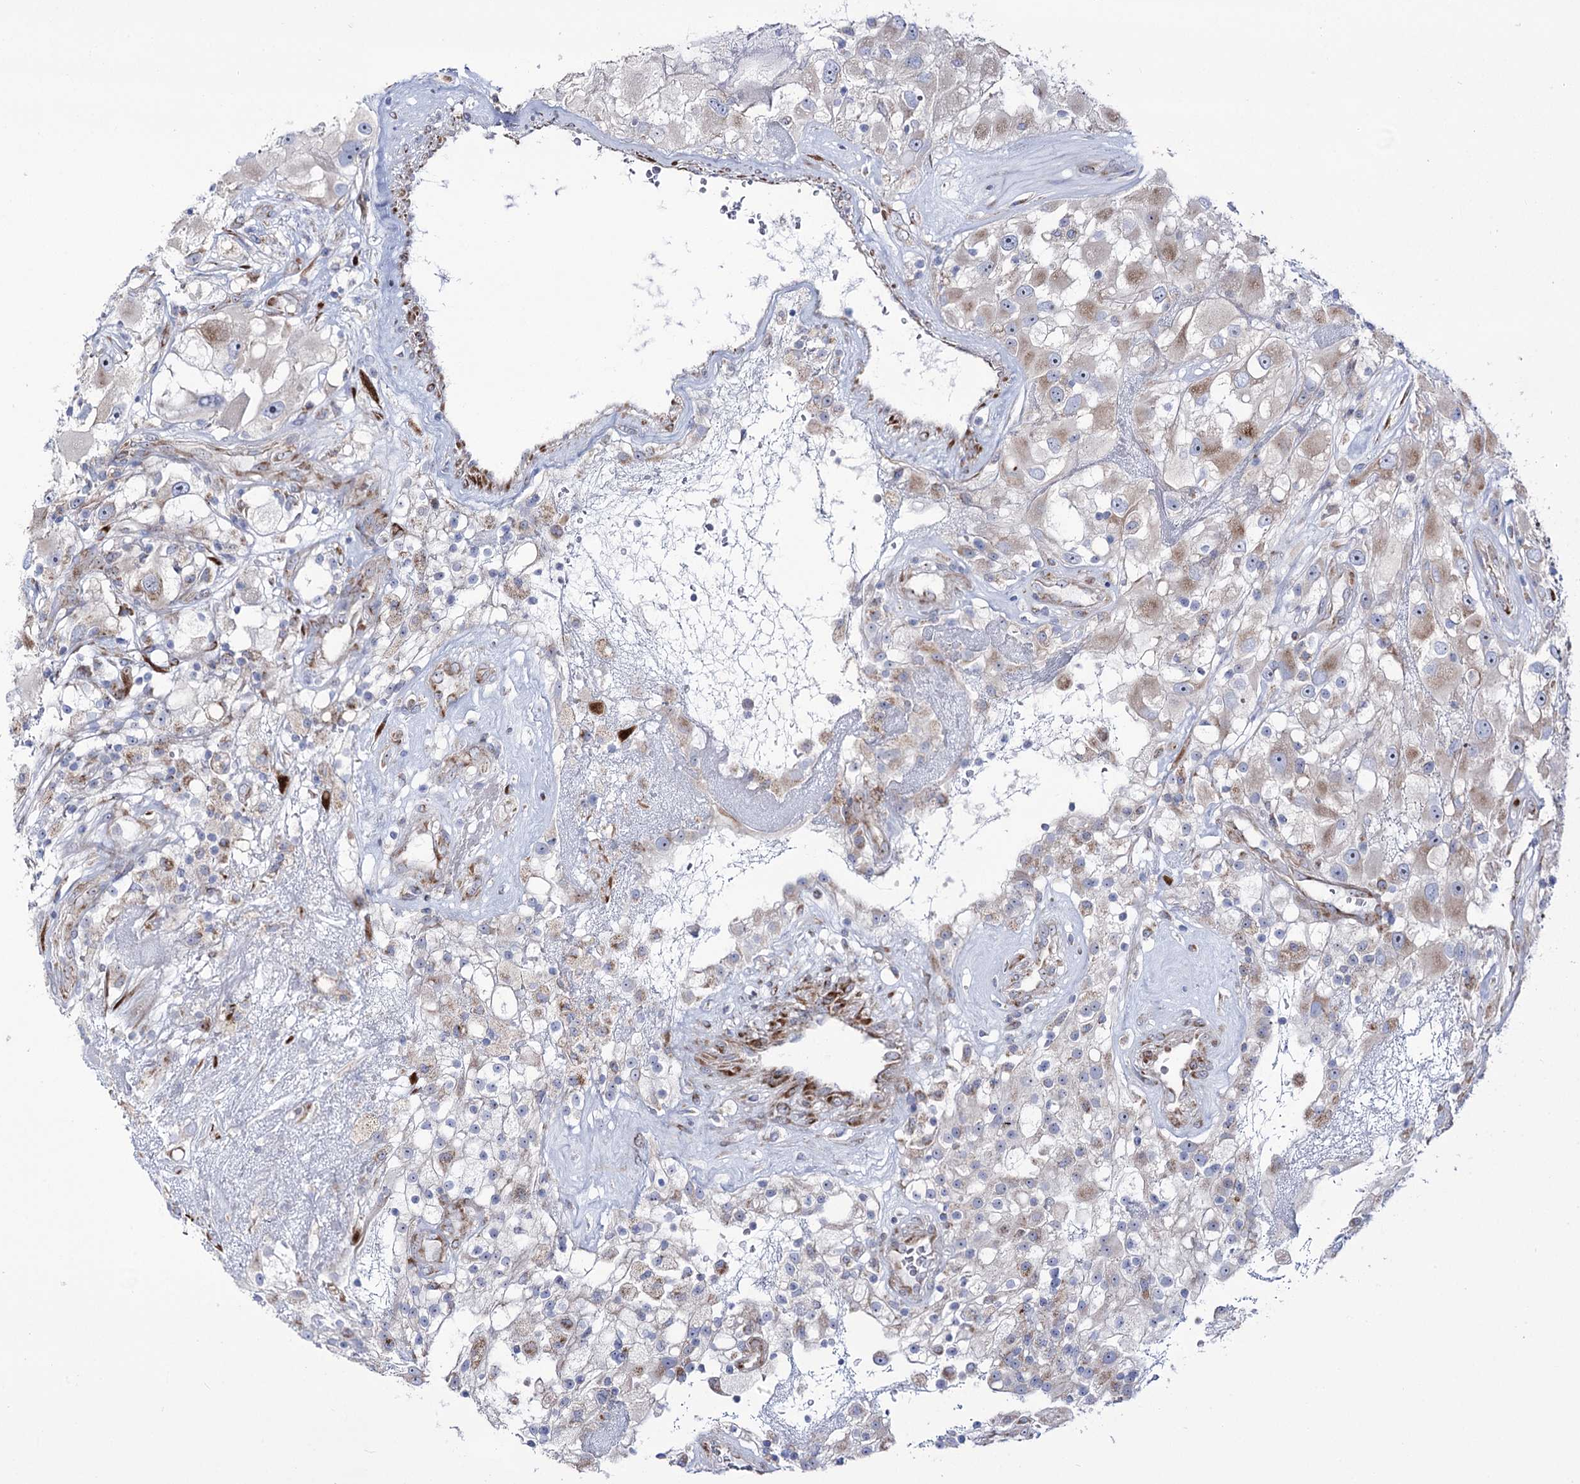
{"staining": {"intensity": "weak", "quantity": "25%-75%", "location": "cytoplasmic/membranous"}, "tissue": "renal cancer", "cell_type": "Tumor cells", "image_type": "cancer", "snomed": [{"axis": "morphology", "description": "Adenocarcinoma, NOS"}, {"axis": "topography", "description": "Kidney"}], "caption": "High-magnification brightfield microscopy of adenocarcinoma (renal) stained with DAB (3,3'-diaminobenzidine) (brown) and counterstained with hematoxylin (blue). tumor cells exhibit weak cytoplasmic/membranous expression is appreciated in about25%-75% of cells.", "gene": "METTL5", "patient": {"sex": "female", "age": 52}}